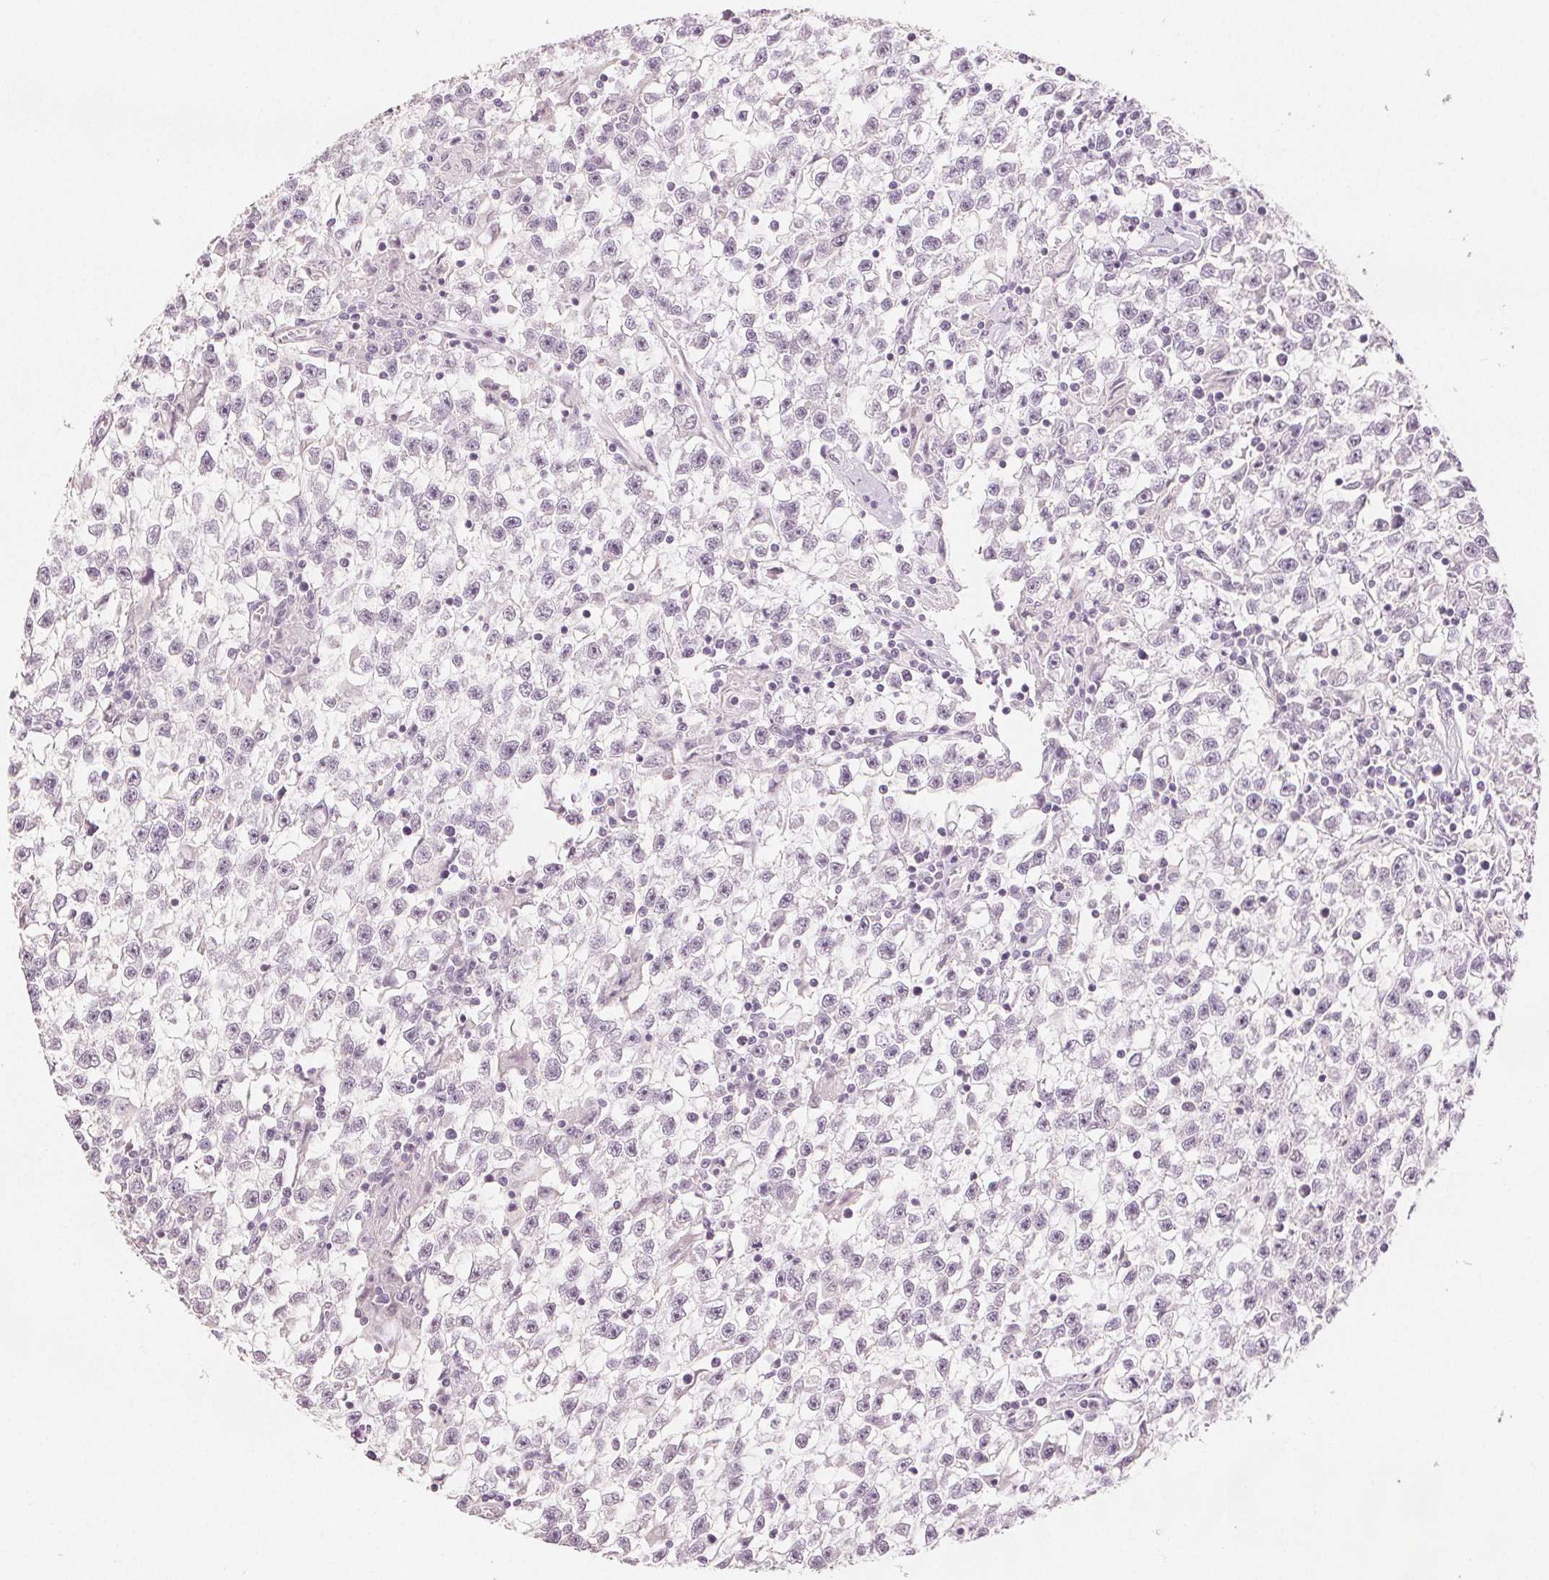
{"staining": {"intensity": "negative", "quantity": "none", "location": "none"}, "tissue": "testis cancer", "cell_type": "Tumor cells", "image_type": "cancer", "snomed": [{"axis": "morphology", "description": "Seminoma, NOS"}, {"axis": "topography", "description": "Testis"}], "caption": "Immunohistochemistry (IHC) of testis cancer (seminoma) exhibits no staining in tumor cells.", "gene": "SCGN", "patient": {"sex": "male", "age": 31}}